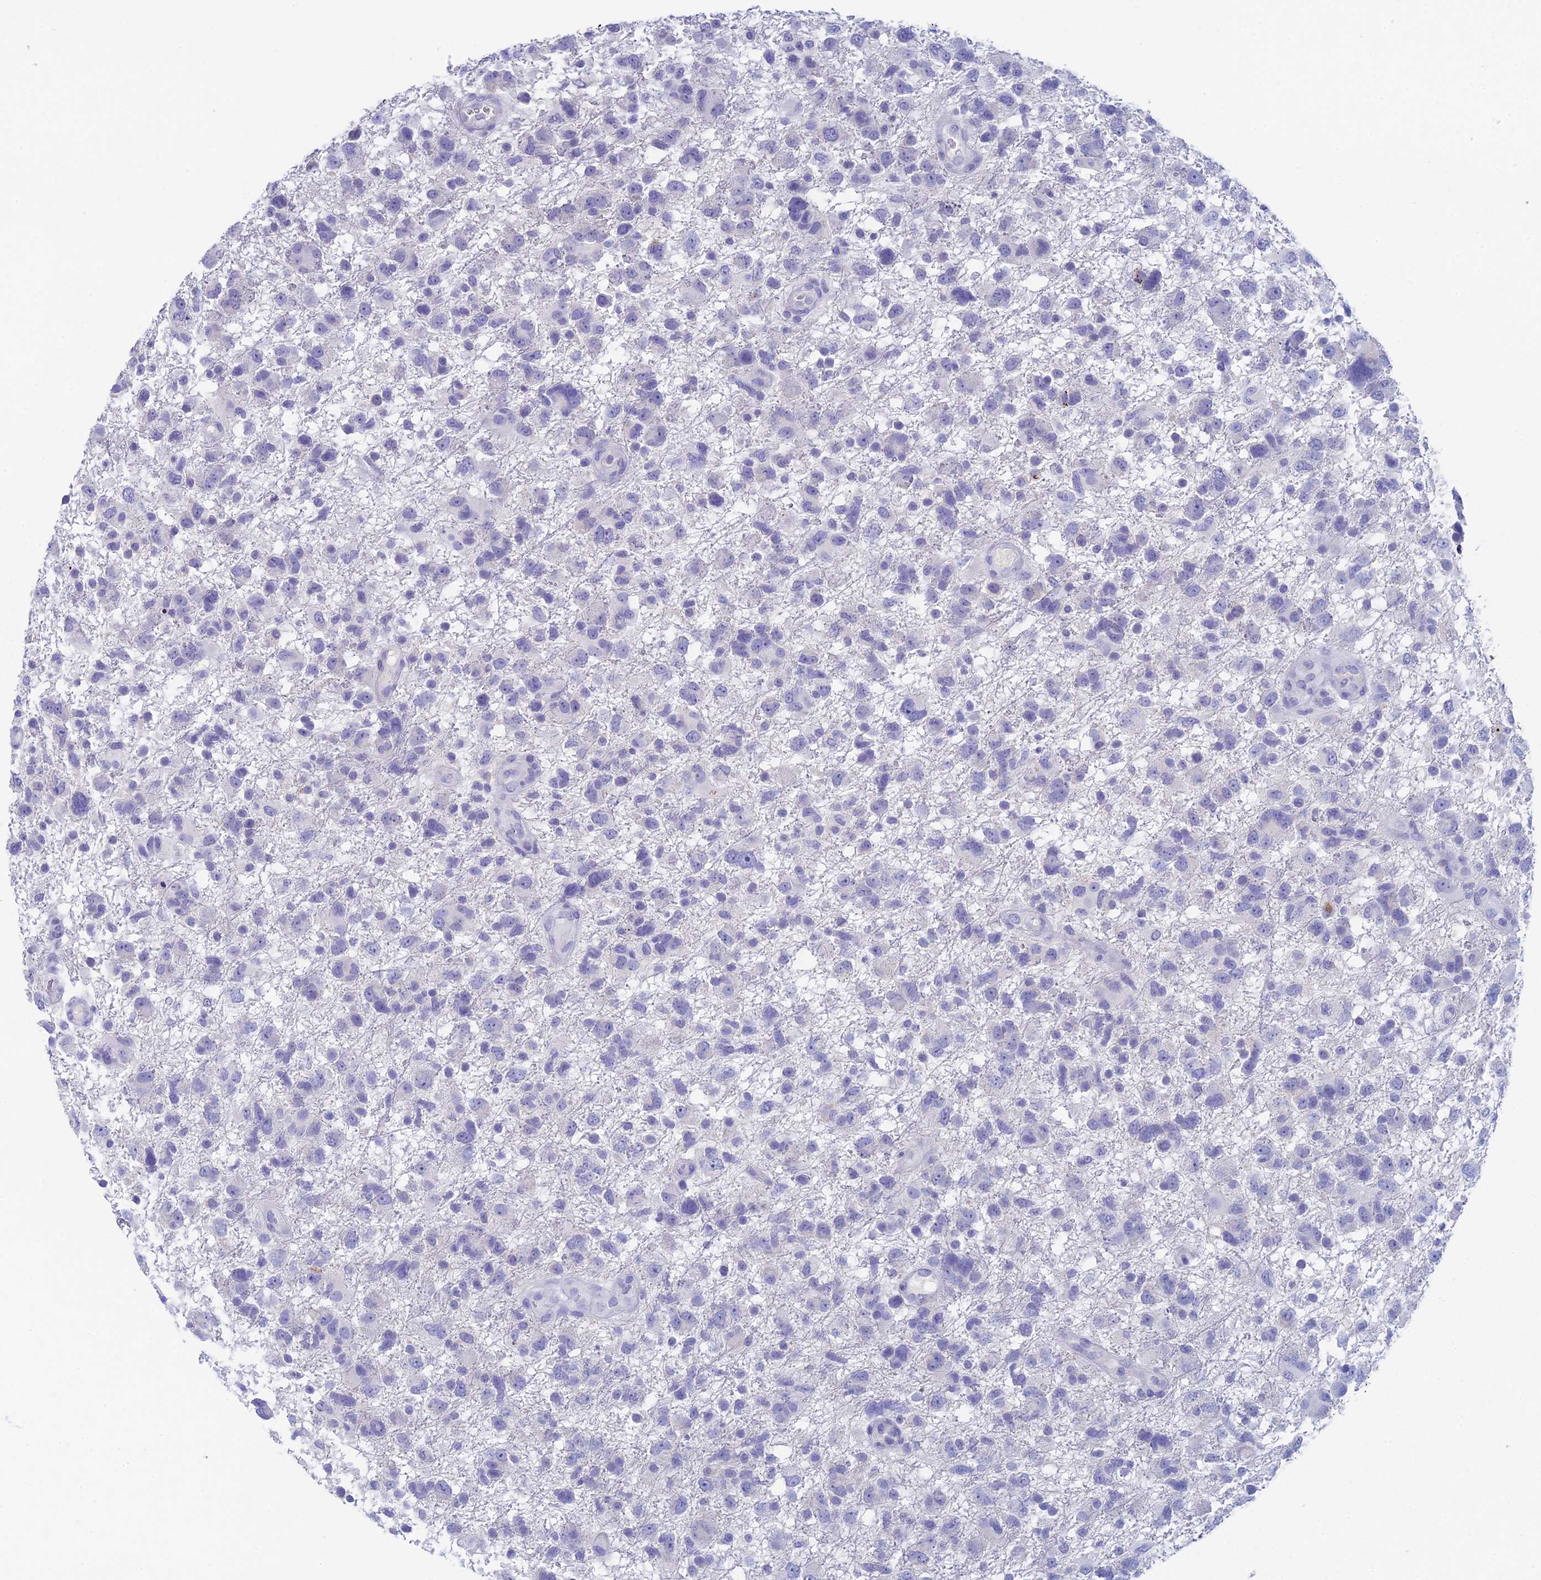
{"staining": {"intensity": "negative", "quantity": "none", "location": "none"}, "tissue": "glioma", "cell_type": "Tumor cells", "image_type": "cancer", "snomed": [{"axis": "morphology", "description": "Glioma, malignant, High grade"}, {"axis": "topography", "description": "Brain"}], "caption": "Immunohistochemistry (IHC) histopathology image of neoplastic tissue: glioma stained with DAB (3,3'-diaminobenzidine) demonstrates no significant protein expression in tumor cells.", "gene": "REXO5", "patient": {"sex": "male", "age": 61}}